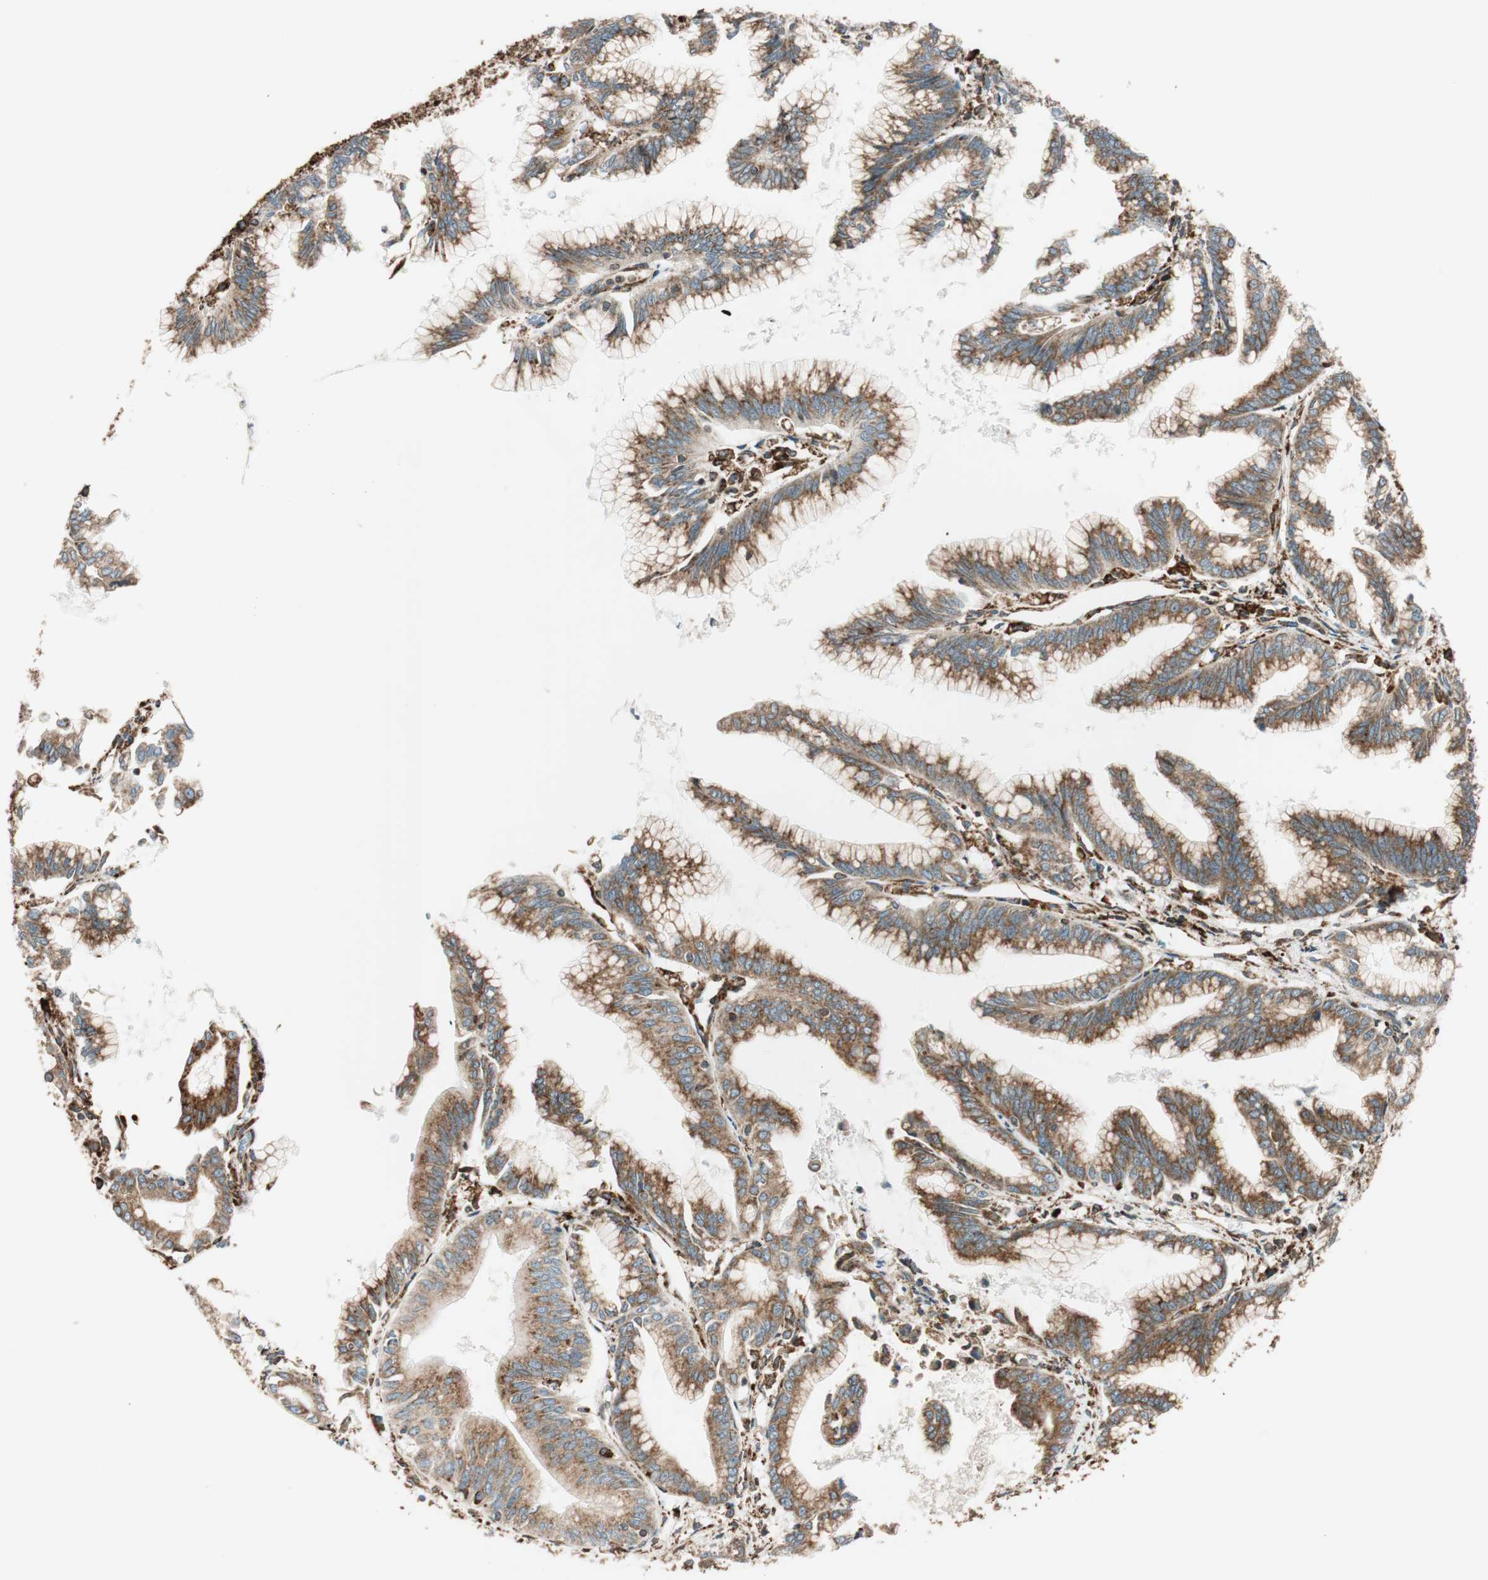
{"staining": {"intensity": "moderate", "quantity": ">75%", "location": "cytoplasmic/membranous"}, "tissue": "pancreatic cancer", "cell_type": "Tumor cells", "image_type": "cancer", "snomed": [{"axis": "morphology", "description": "Adenocarcinoma, NOS"}, {"axis": "topography", "description": "Pancreas"}], "caption": "Human pancreatic cancer (adenocarcinoma) stained with a protein marker exhibits moderate staining in tumor cells.", "gene": "PRKCSH", "patient": {"sex": "female", "age": 64}}